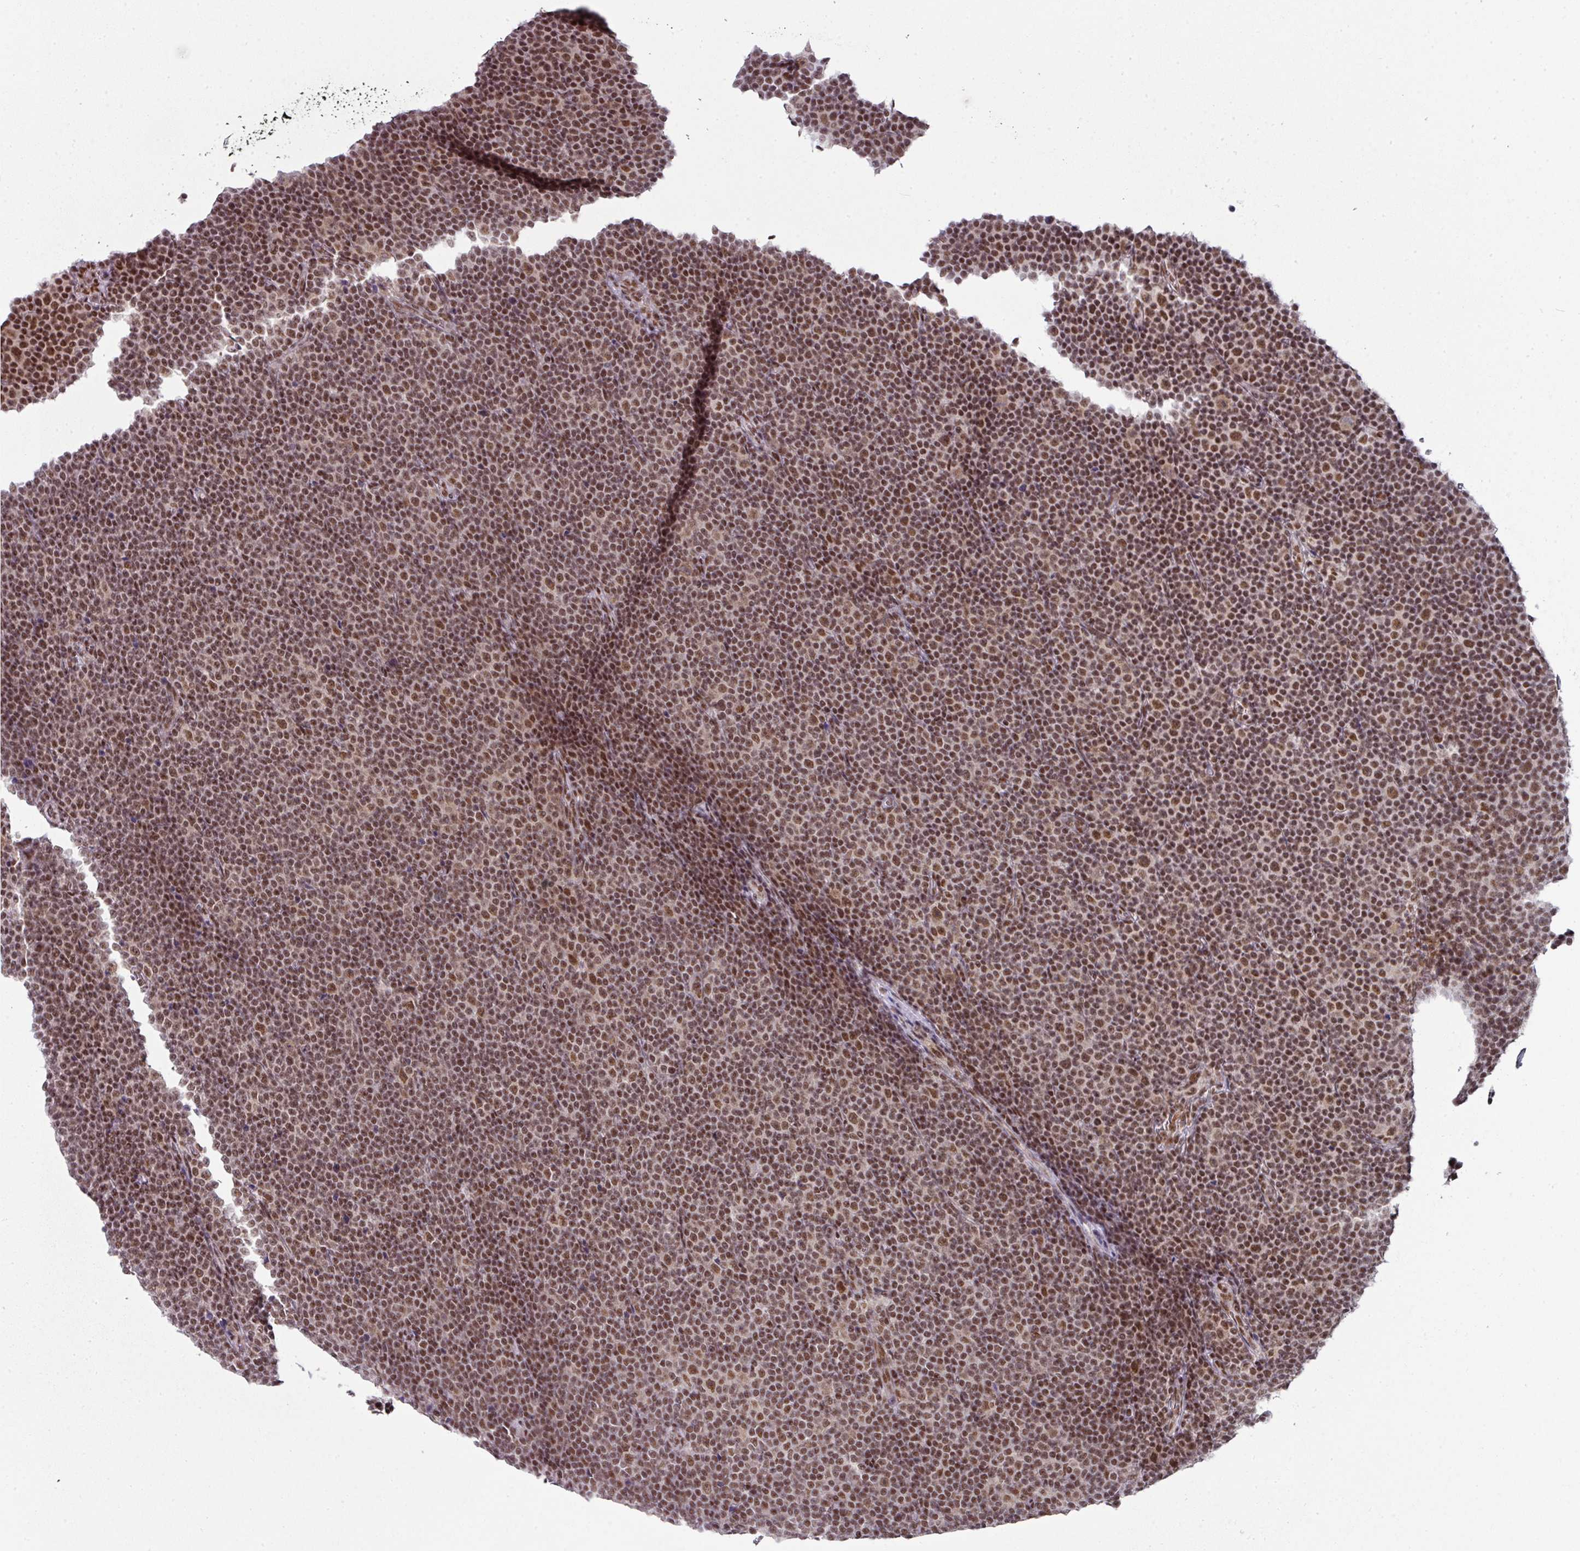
{"staining": {"intensity": "moderate", "quantity": ">75%", "location": "nuclear"}, "tissue": "lymphoma", "cell_type": "Tumor cells", "image_type": "cancer", "snomed": [{"axis": "morphology", "description": "Malignant lymphoma, non-Hodgkin's type, Low grade"}, {"axis": "topography", "description": "Lymph node"}], "caption": "Immunohistochemical staining of human lymphoma reveals medium levels of moderate nuclear protein positivity in about >75% of tumor cells. (DAB IHC with brightfield microscopy, high magnification).", "gene": "NFYA", "patient": {"sex": "female", "age": 67}}